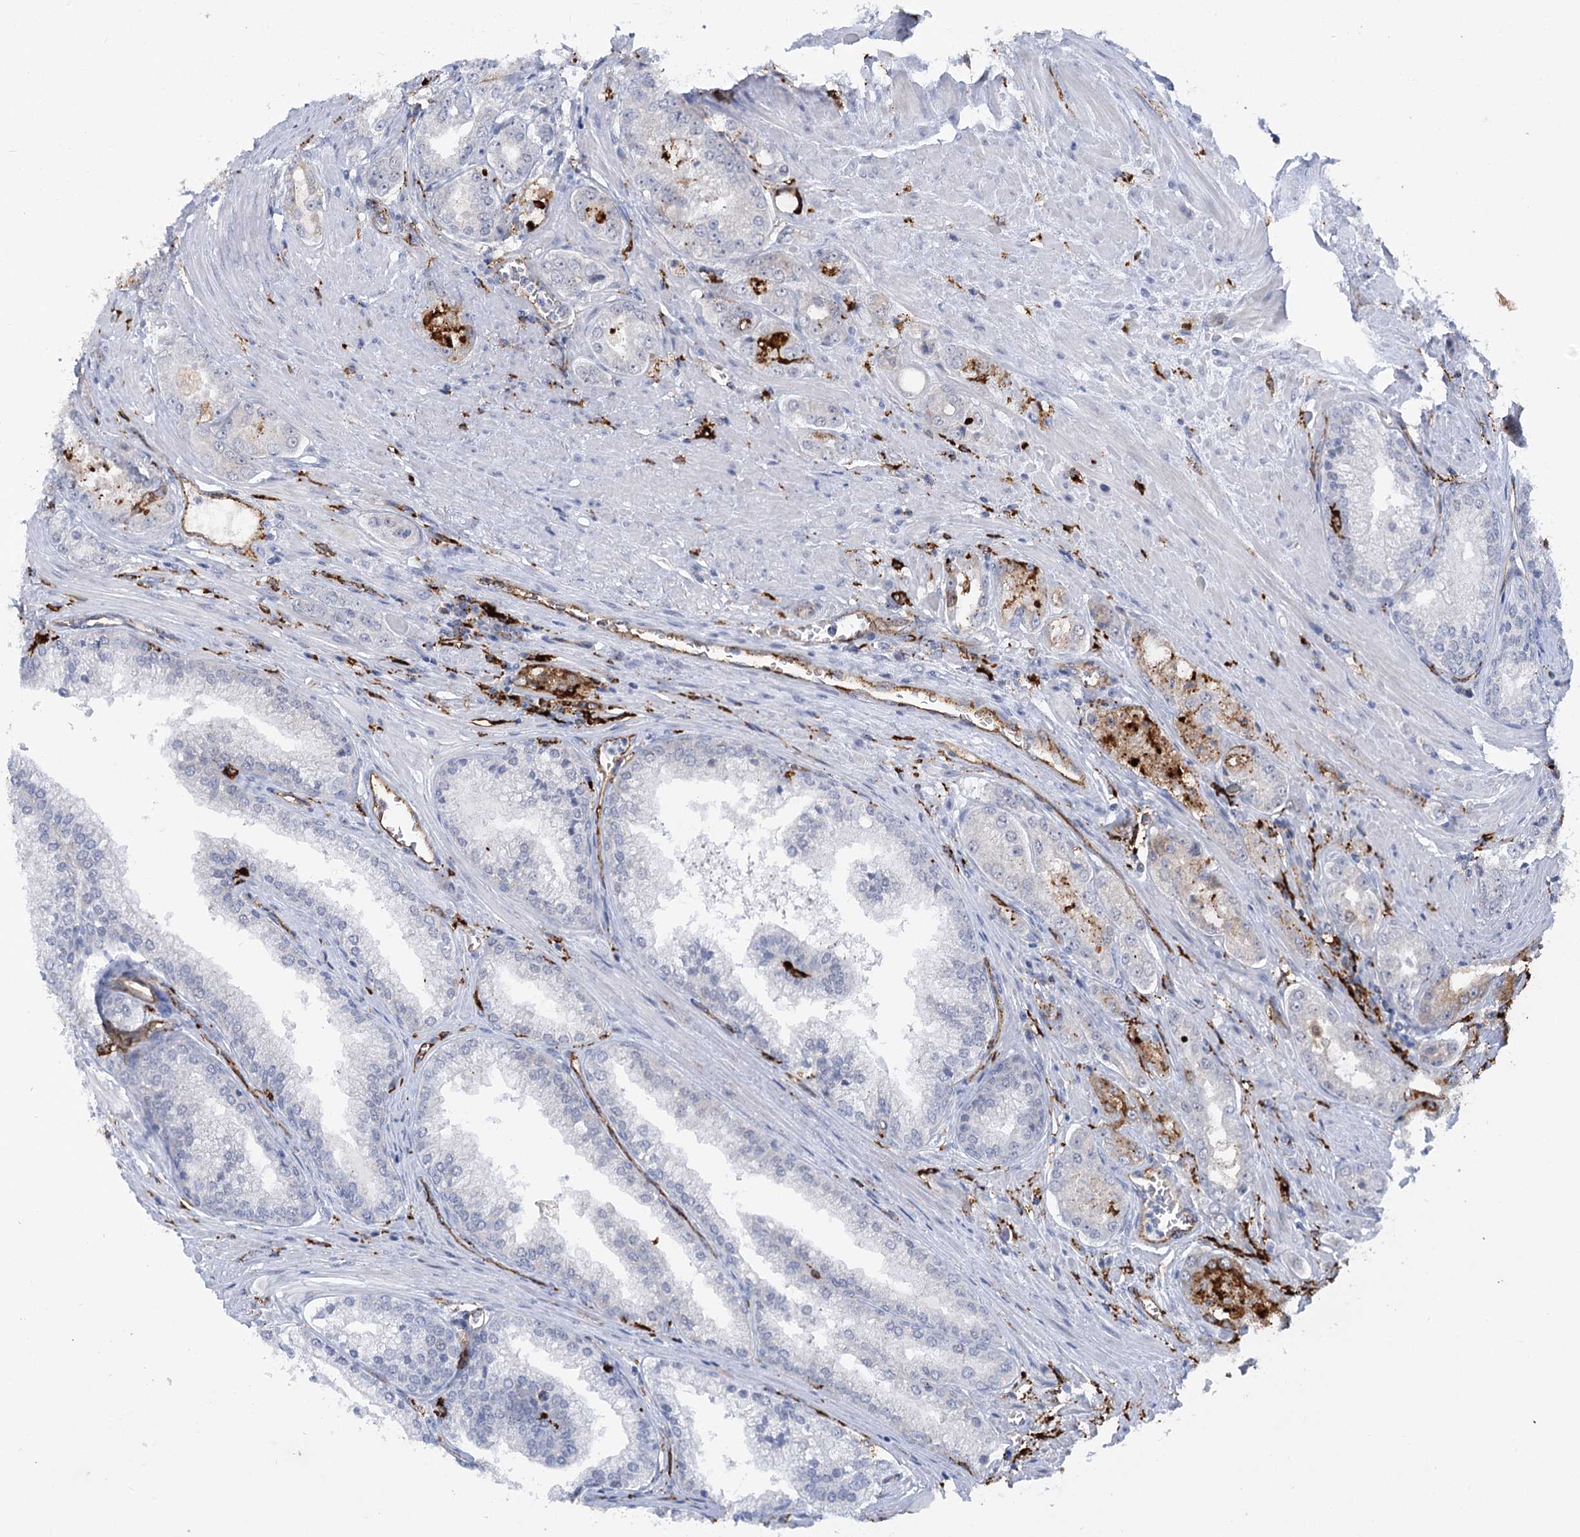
{"staining": {"intensity": "negative", "quantity": "none", "location": "none"}, "tissue": "prostate cancer", "cell_type": "Tumor cells", "image_type": "cancer", "snomed": [{"axis": "morphology", "description": "Adenocarcinoma, High grade"}, {"axis": "topography", "description": "Prostate"}], "caption": "Immunohistochemical staining of human high-grade adenocarcinoma (prostate) exhibits no significant positivity in tumor cells.", "gene": "PIWIL4", "patient": {"sex": "male", "age": 72}}